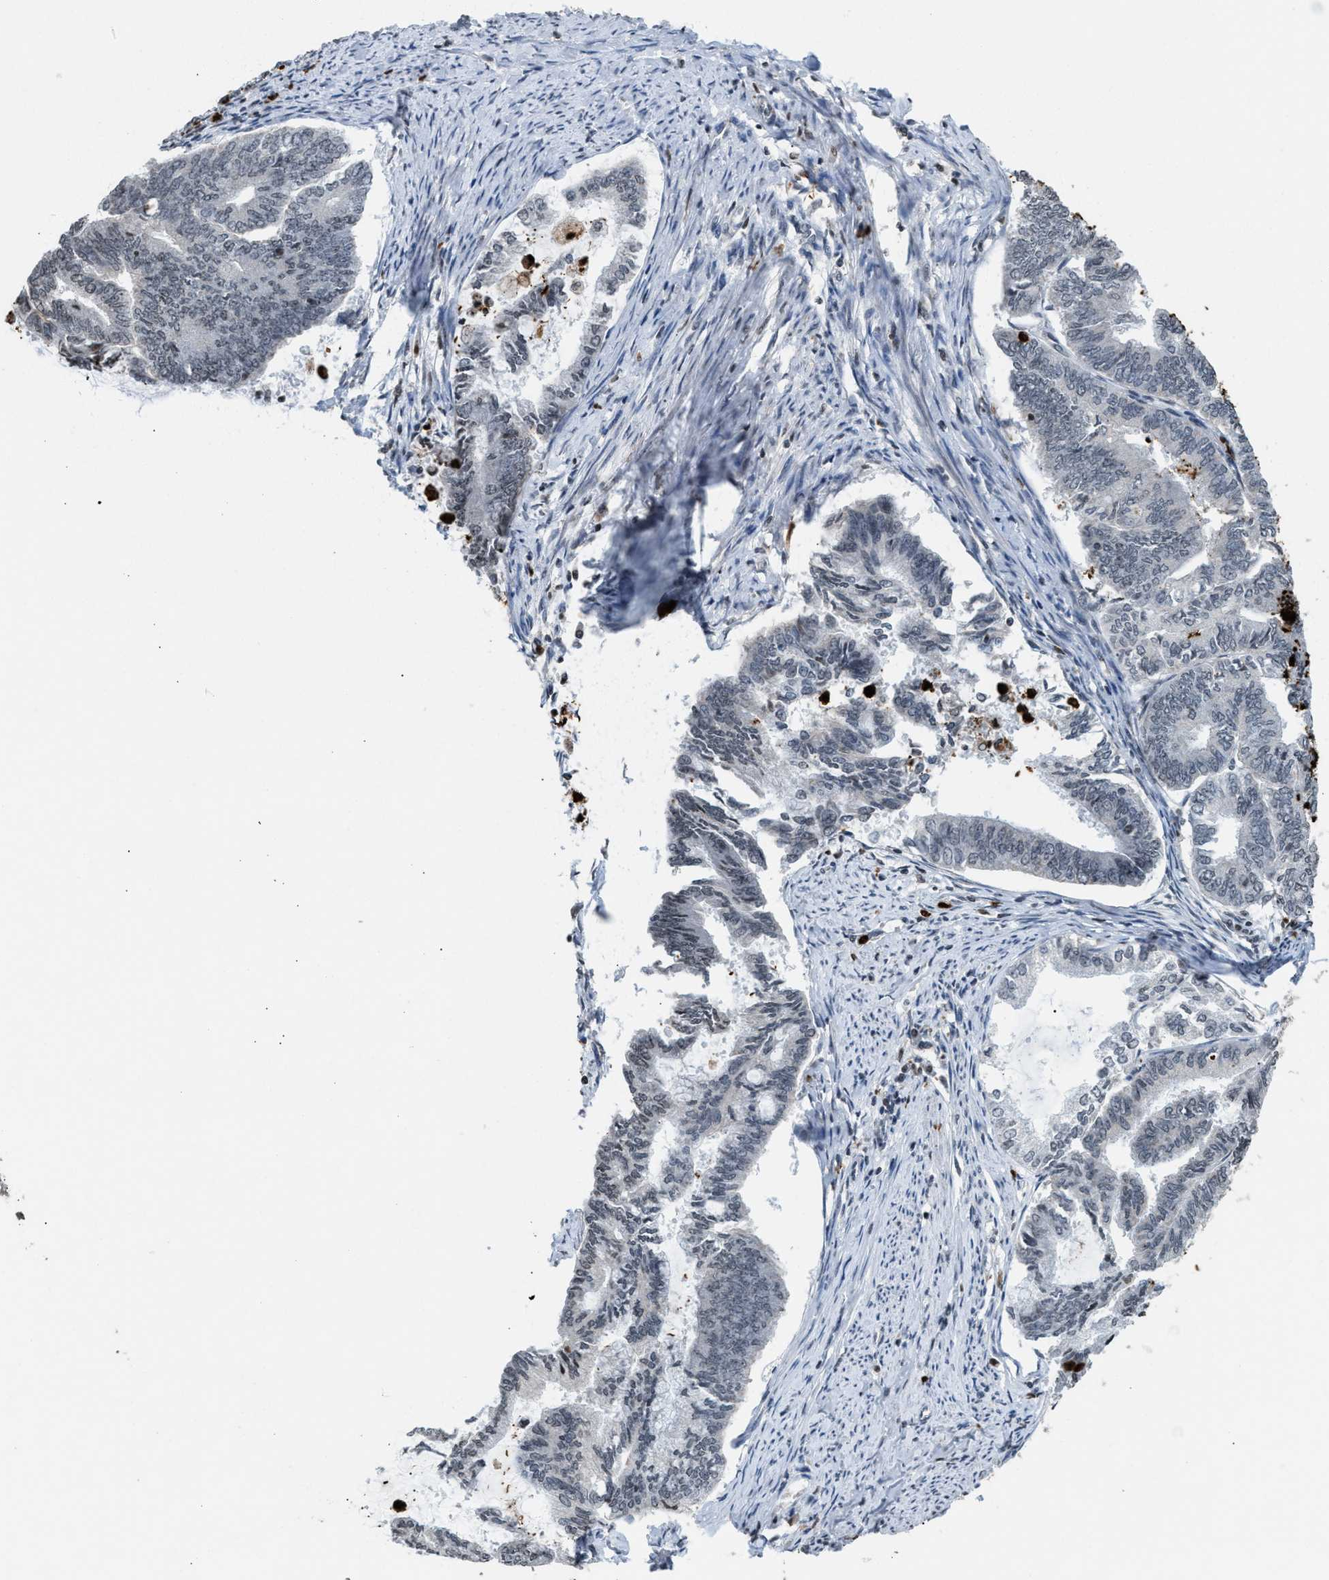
{"staining": {"intensity": "negative", "quantity": "none", "location": "none"}, "tissue": "endometrial cancer", "cell_type": "Tumor cells", "image_type": "cancer", "snomed": [{"axis": "morphology", "description": "Adenocarcinoma, NOS"}, {"axis": "topography", "description": "Endometrium"}], "caption": "This is an IHC histopathology image of human adenocarcinoma (endometrial). There is no positivity in tumor cells.", "gene": "PRUNE2", "patient": {"sex": "female", "age": 86}}